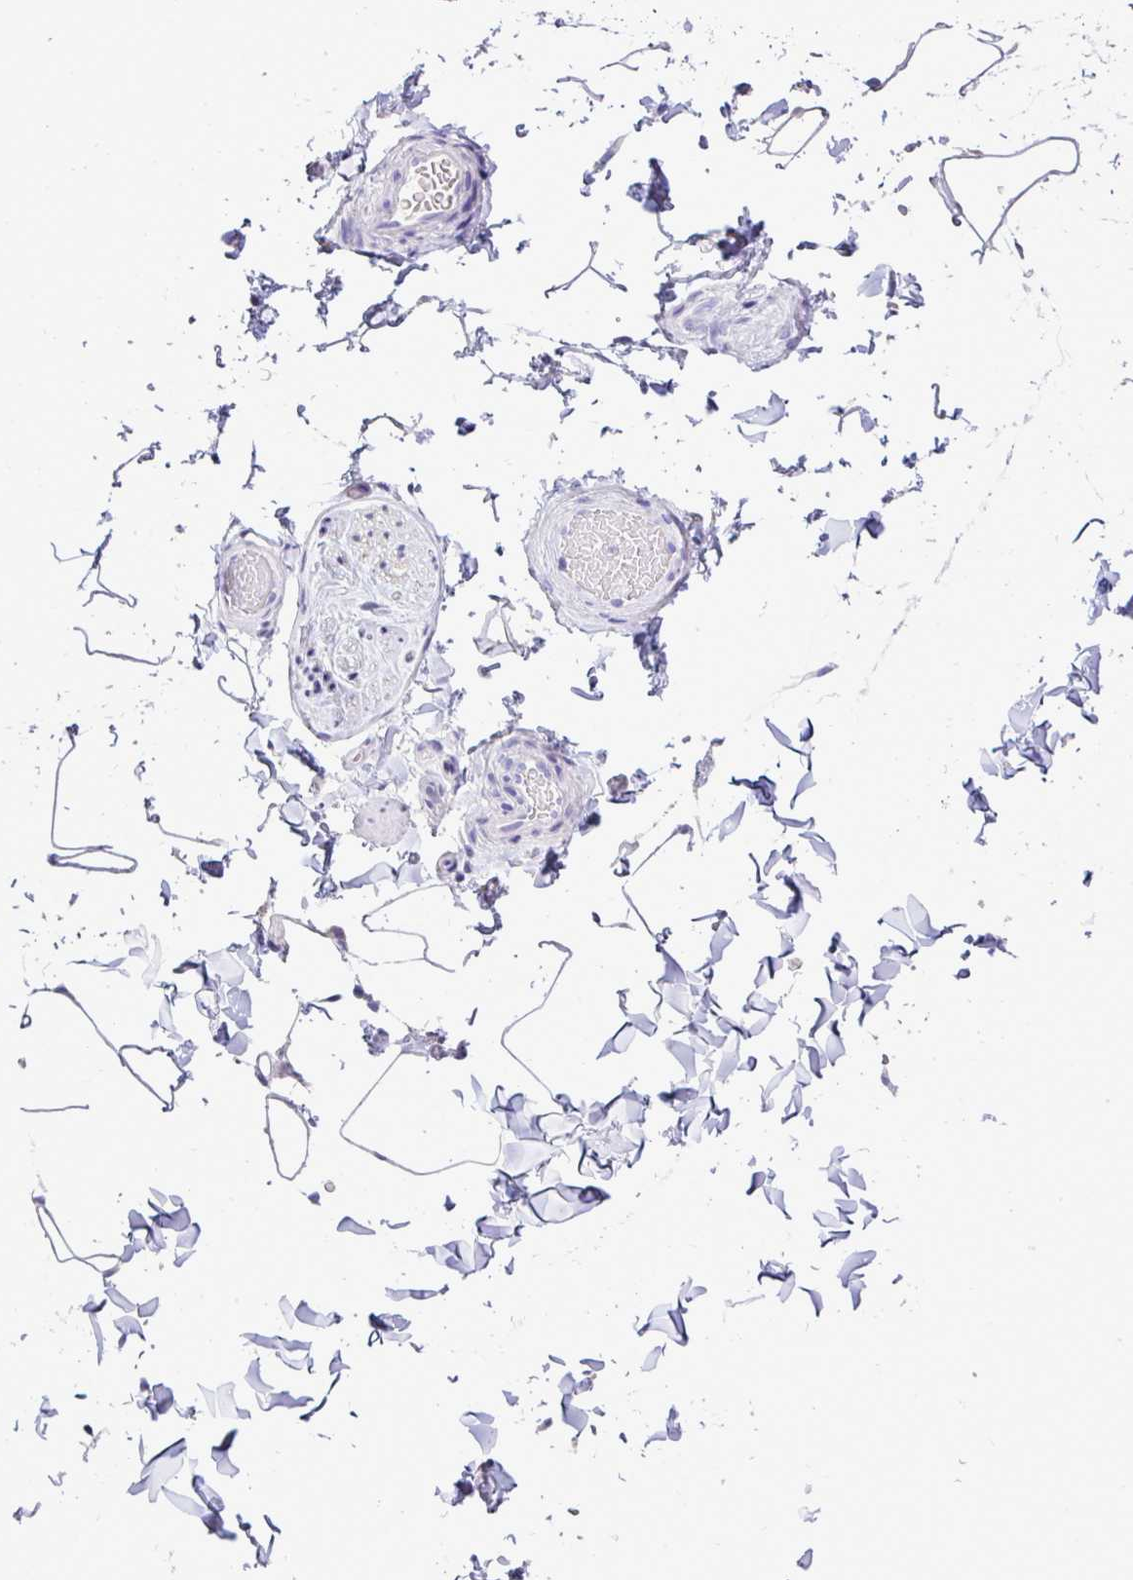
{"staining": {"intensity": "negative", "quantity": "none", "location": "none"}, "tissue": "adipose tissue", "cell_type": "Adipocytes", "image_type": "normal", "snomed": [{"axis": "morphology", "description": "Normal tissue, NOS"}, {"axis": "topography", "description": "Soft tissue"}, {"axis": "topography", "description": "Adipose tissue"}, {"axis": "topography", "description": "Vascular tissue"}, {"axis": "topography", "description": "Peripheral nerve tissue"}], "caption": "IHC of unremarkable human adipose tissue shows no positivity in adipocytes. The staining was performed using DAB to visualize the protein expression in brown, while the nuclei were stained in blue with hematoxylin (Magnification: 20x).", "gene": "ST8SIA2", "patient": {"sex": "male", "age": 29}}